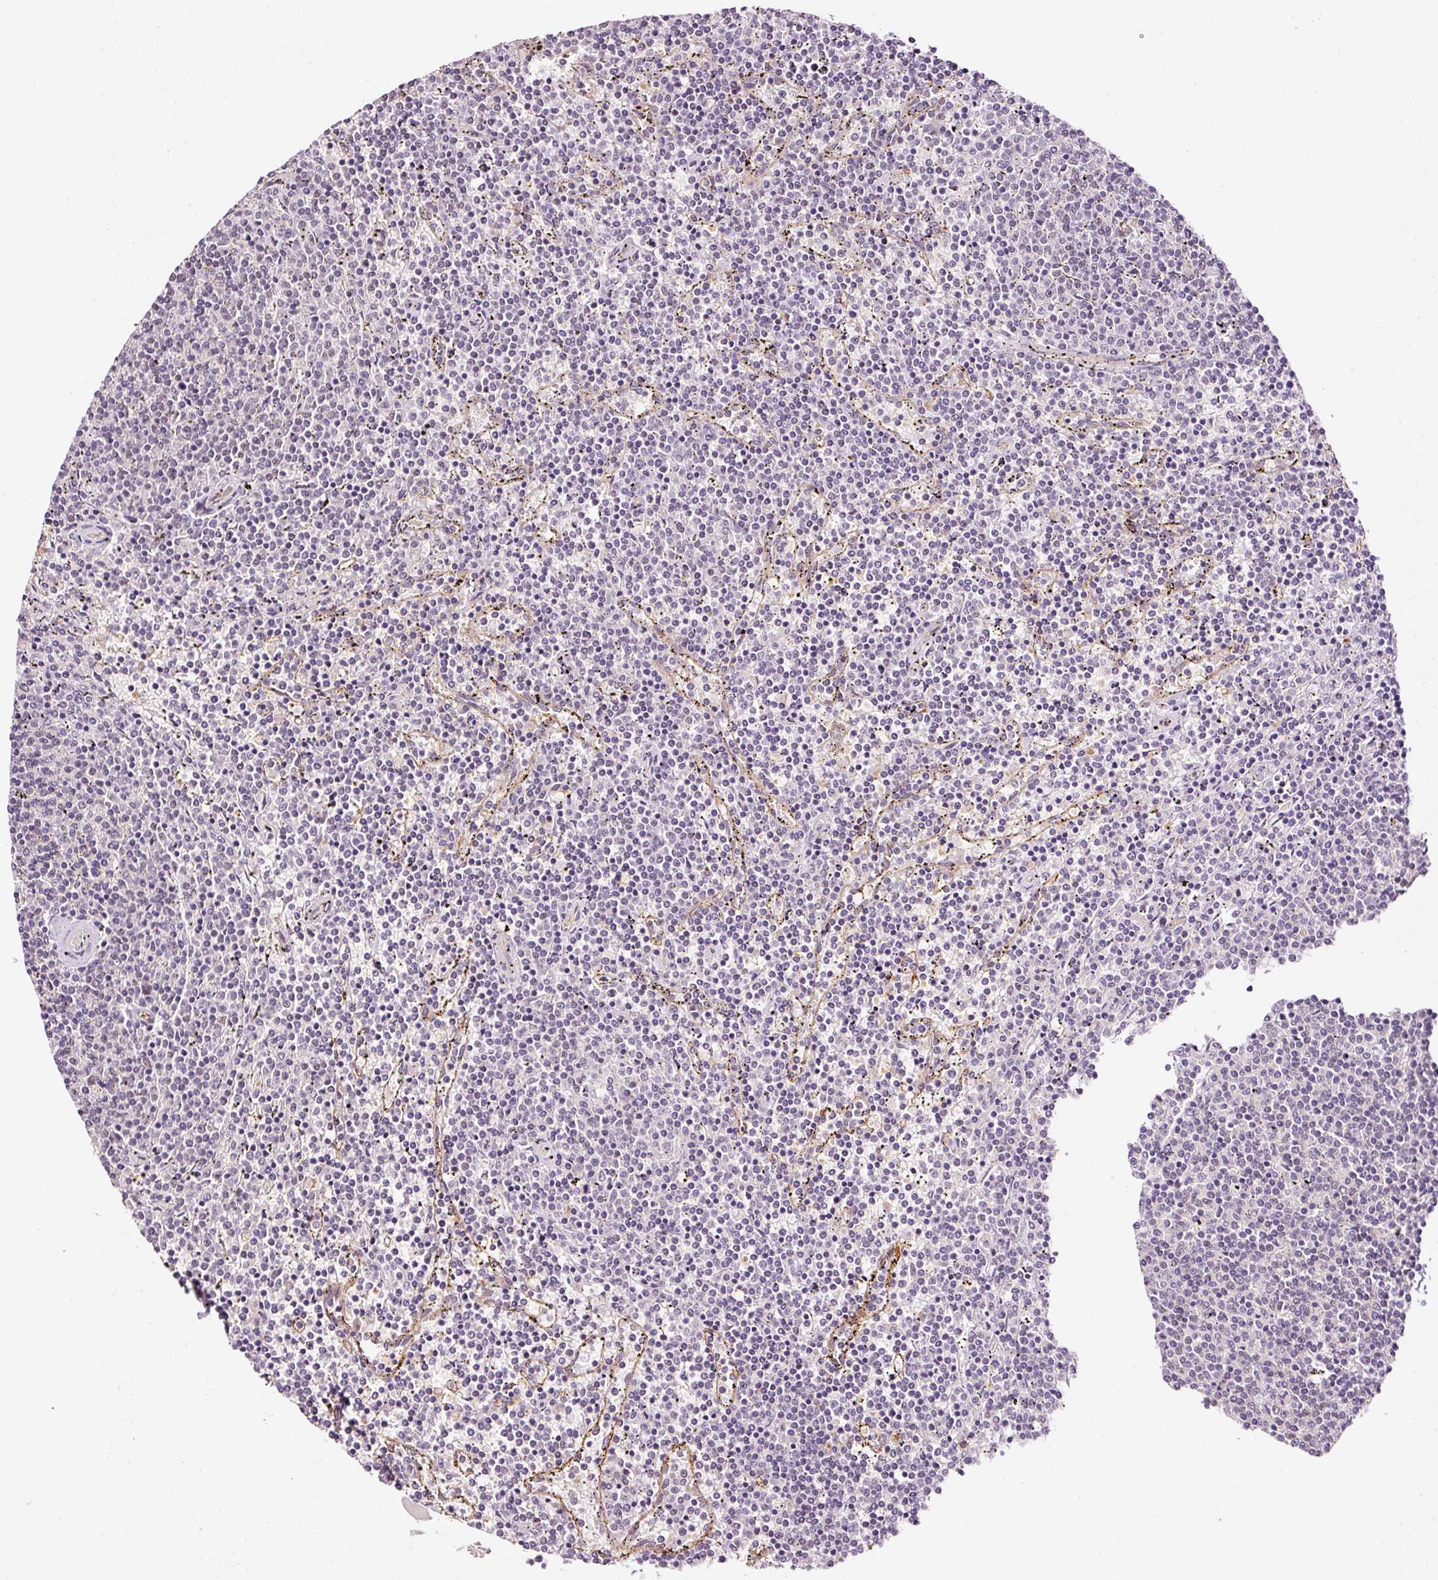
{"staining": {"intensity": "negative", "quantity": "none", "location": "none"}, "tissue": "lymphoma", "cell_type": "Tumor cells", "image_type": "cancer", "snomed": [{"axis": "morphology", "description": "Malignant lymphoma, non-Hodgkin's type, Low grade"}, {"axis": "topography", "description": "Spleen"}], "caption": "Immunohistochemistry (IHC) of human lymphoma exhibits no staining in tumor cells.", "gene": "ABCB4", "patient": {"sex": "female", "age": 50}}